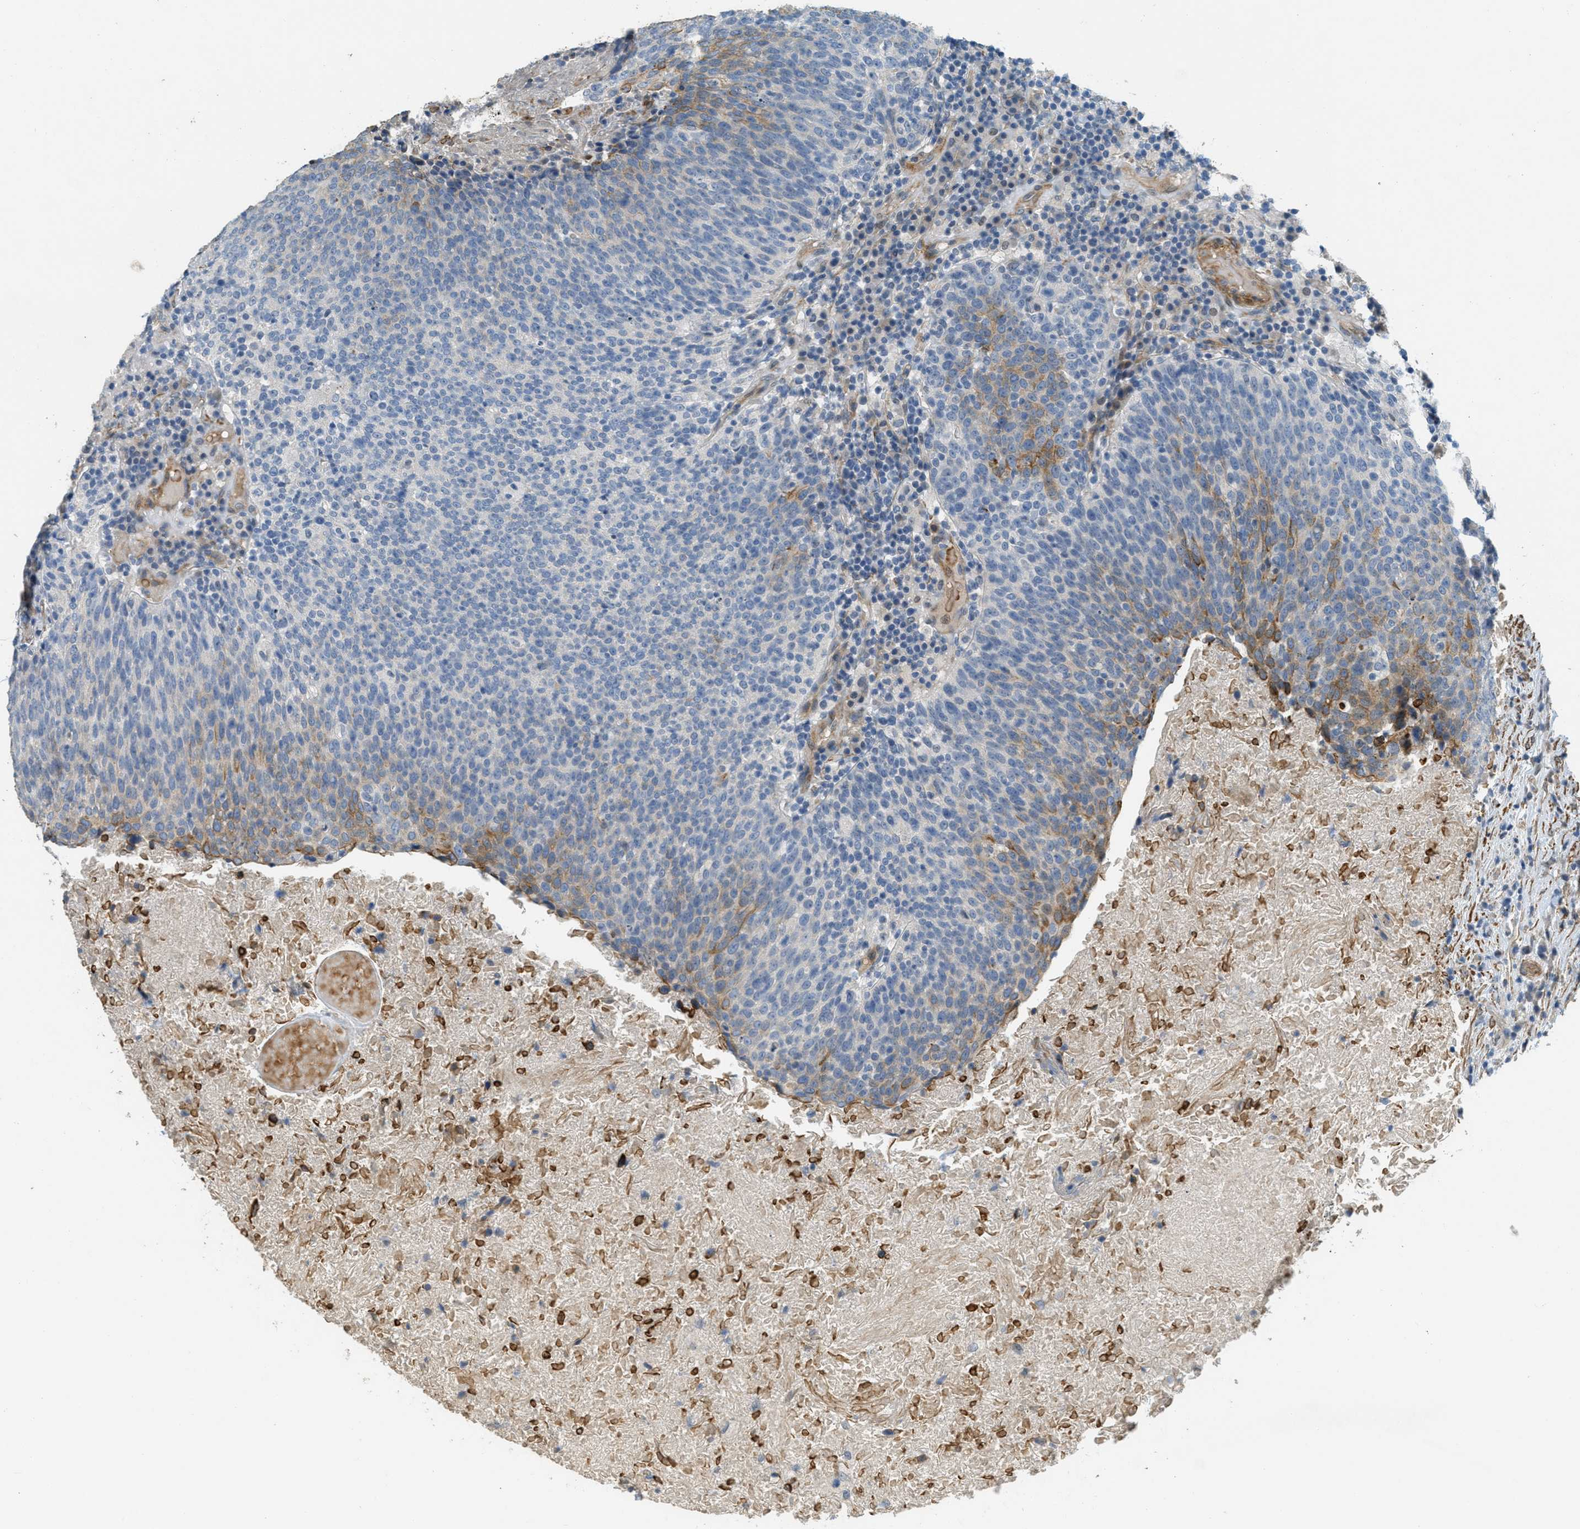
{"staining": {"intensity": "moderate", "quantity": "25%-75%", "location": "cytoplasmic/membranous"}, "tissue": "head and neck cancer", "cell_type": "Tumor cells", "image_type": "cancer", "snomed": [{"axis": "morphology", "description": "Squamous cell carcinoma, NOS"}, {"axis": "morphology", "description": "Squamous cell carcinoma, metastatic, NOS"}, {"axis": "topography", "description": "Lymph node"}, {"axis": "topography", "description": "Head-Neck"}], "caption": "Immunohistochemistry (IHC) micrograph of metastatic squamous cell carcinoma (head and neck) stained for a protein (brown), which demonstrates medium levels of moderate cytoplasmic/membranous expression in about 25%-75% of tumor cells.", "gene": "MRS2", "patient": {"sex": "male", "age": 62}}